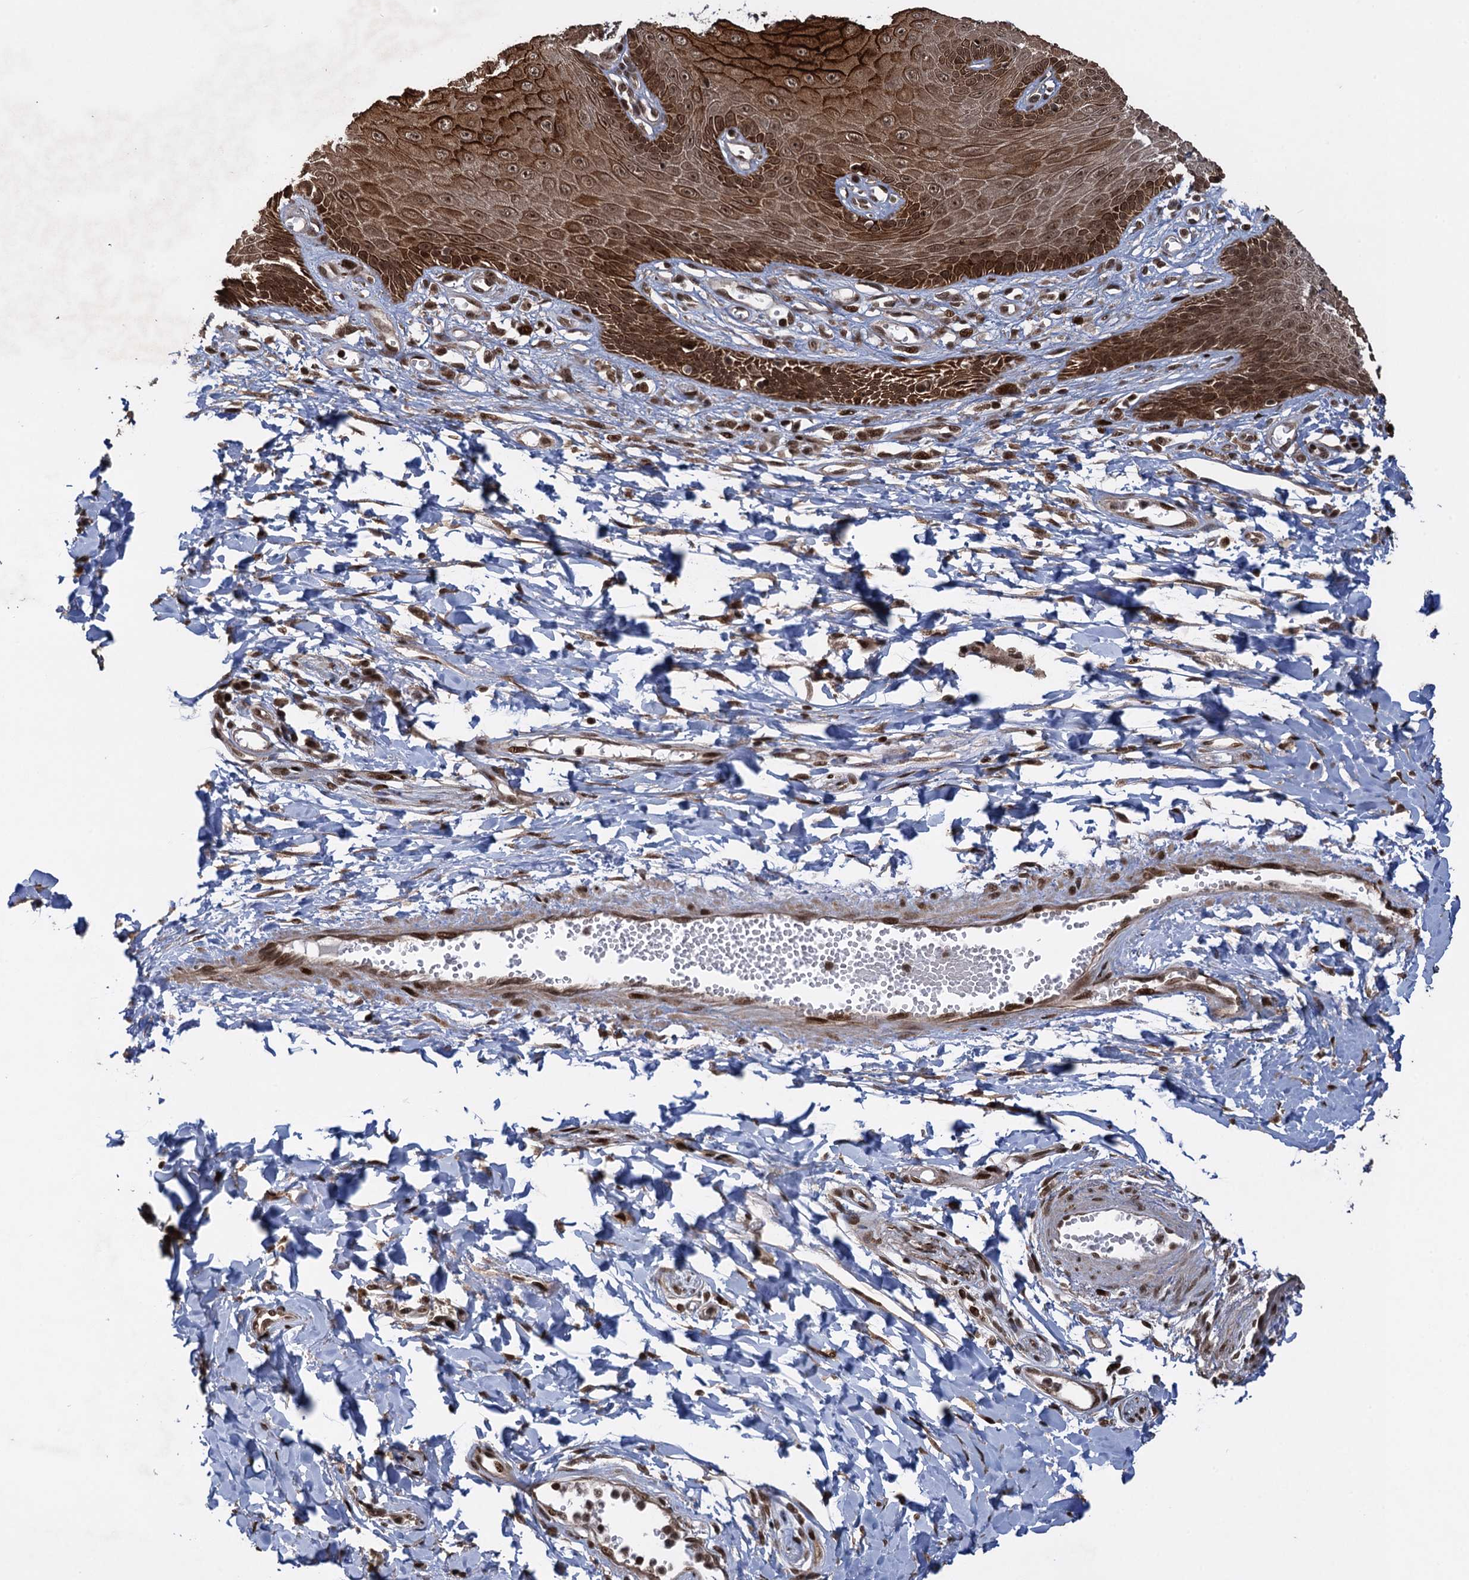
{"staining": {"intensity": "strong", "quantity": ">75%", "location": "cytoplasmic/membranous,nuclear"}, "tissue": "skin", "cell_type": "Epidermal cells", "image_type": "normal", "snomed": [{"axis": "morphology", "description": "Normal tissue, NOS"}, {"axis": "topography", "description": "Anal"}], "caption": "Immunohistochemistry (DAB (3,3'-diaminobenzidine)) staining of normal human skin demonstrates strong cytoplasmic/membranous,nuclear protein staining in about >75% of epidermal cells. (IHC, brightfield microscopy, high magnification).", "gene": "ZNF169", "patient": {"sex": "male", "age": 78}}